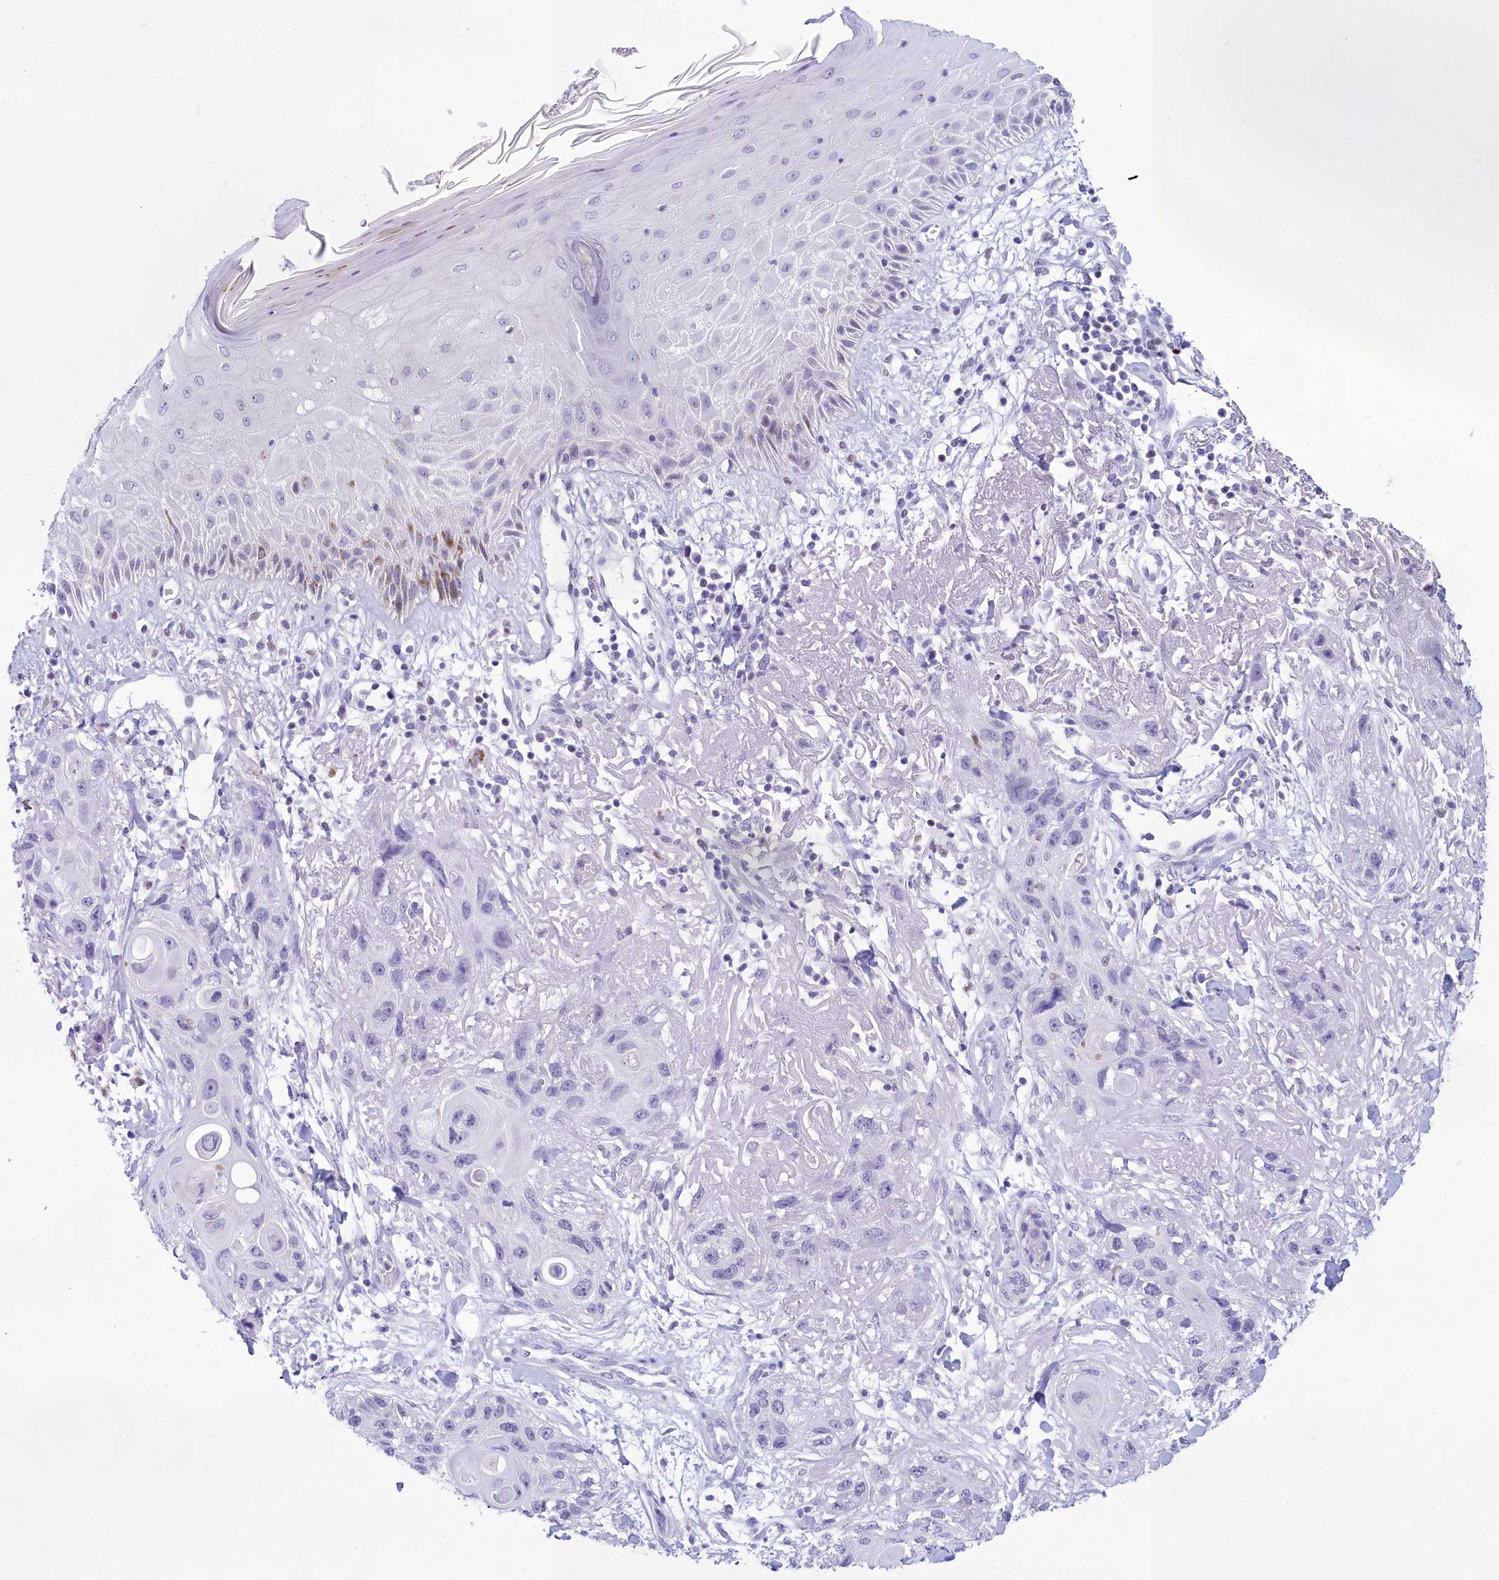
{"staining": {"intensity": "negative", "quantity": "none", "location": "none"}, "tissue": "skin cancer", "cell_type": "Tumor cells", "image_type": "cancer", "snomed": [{"axis": "morphology", "description": "Normal tissue, NOS"}, {"axis": "morphology", "description": "Squamous cell carcinoma, NOS"}, {"axis": "topography", "description": "Skin"}], "caption": "Tumor cells show no significant staining in skin cancer (squamous cell carcinoma). (DAB (3,3'-diaminobenzidine) immunohistochemistry (IHC) visualized using brightfield microscopy, high magnification).", "gene": "SNX20", "patient": {"sex": "male", "age": 72}}